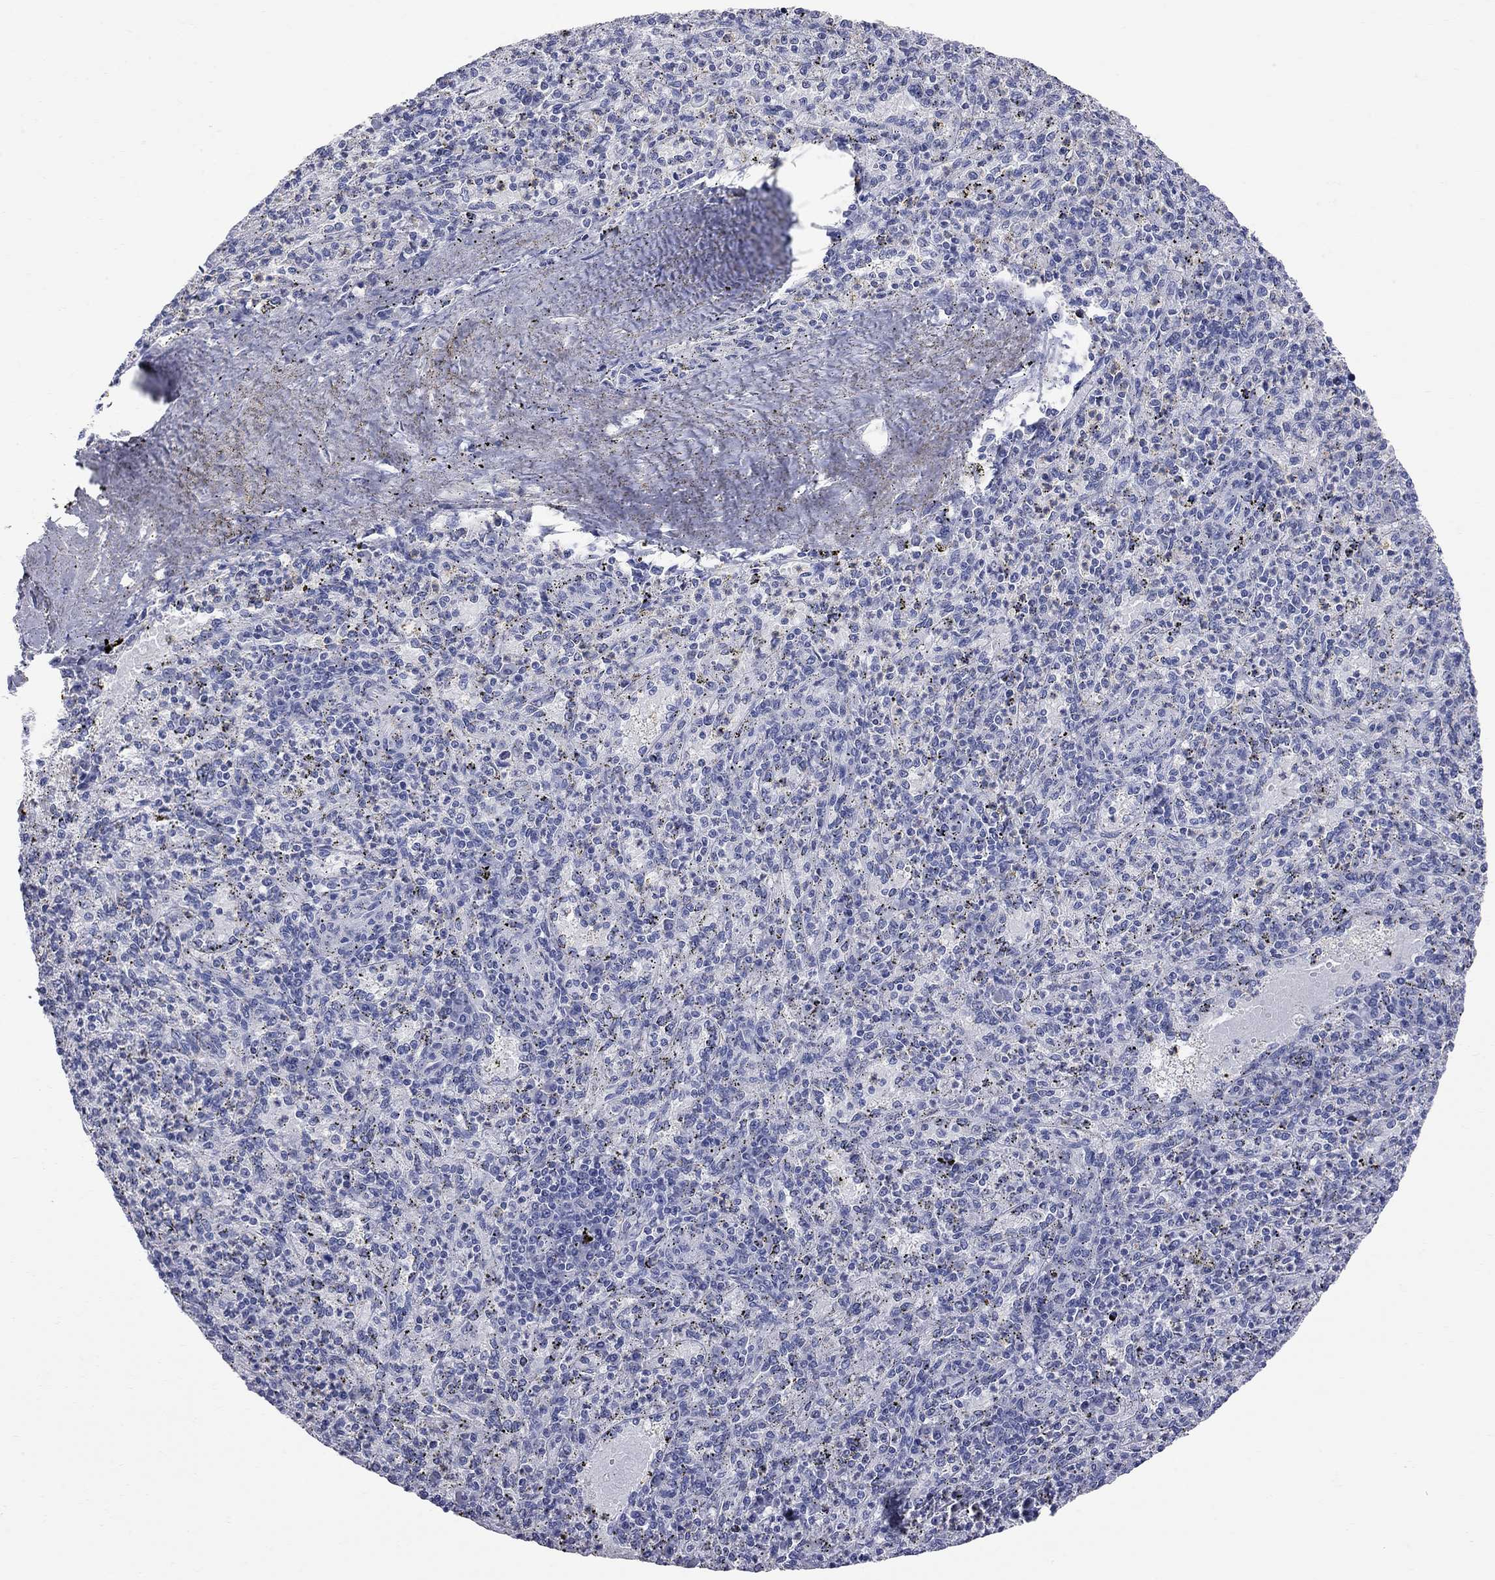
{"staining": {"intensity": "moderate", "quantity": "<25%", "location": "cytoplasmic/membranous"}, "tissue": "spleen", "cell_type": "Cells in red pulp", "image_type": "normal", "snomed": [{"axis": "morphology", "description": "Normal tissue, NOS"}, {"axis": "topography", "description": "Spleen"}], "caption": "High-power microscopy captured an immunohistochemistry photomicrograph of normal spleen, revealing moderate cytoplasmic/membranous staining in approximately <25% of cells in red pulp. The staining was performed using DAB (3,3'-diaminobenzidine) to visualize the protein expression in brown, while the nuclei were stained in blue with hematoxylin (Magnification: 20x).", "gene": "FAM221B", "patient": {"sex": "male", "age": 60}}